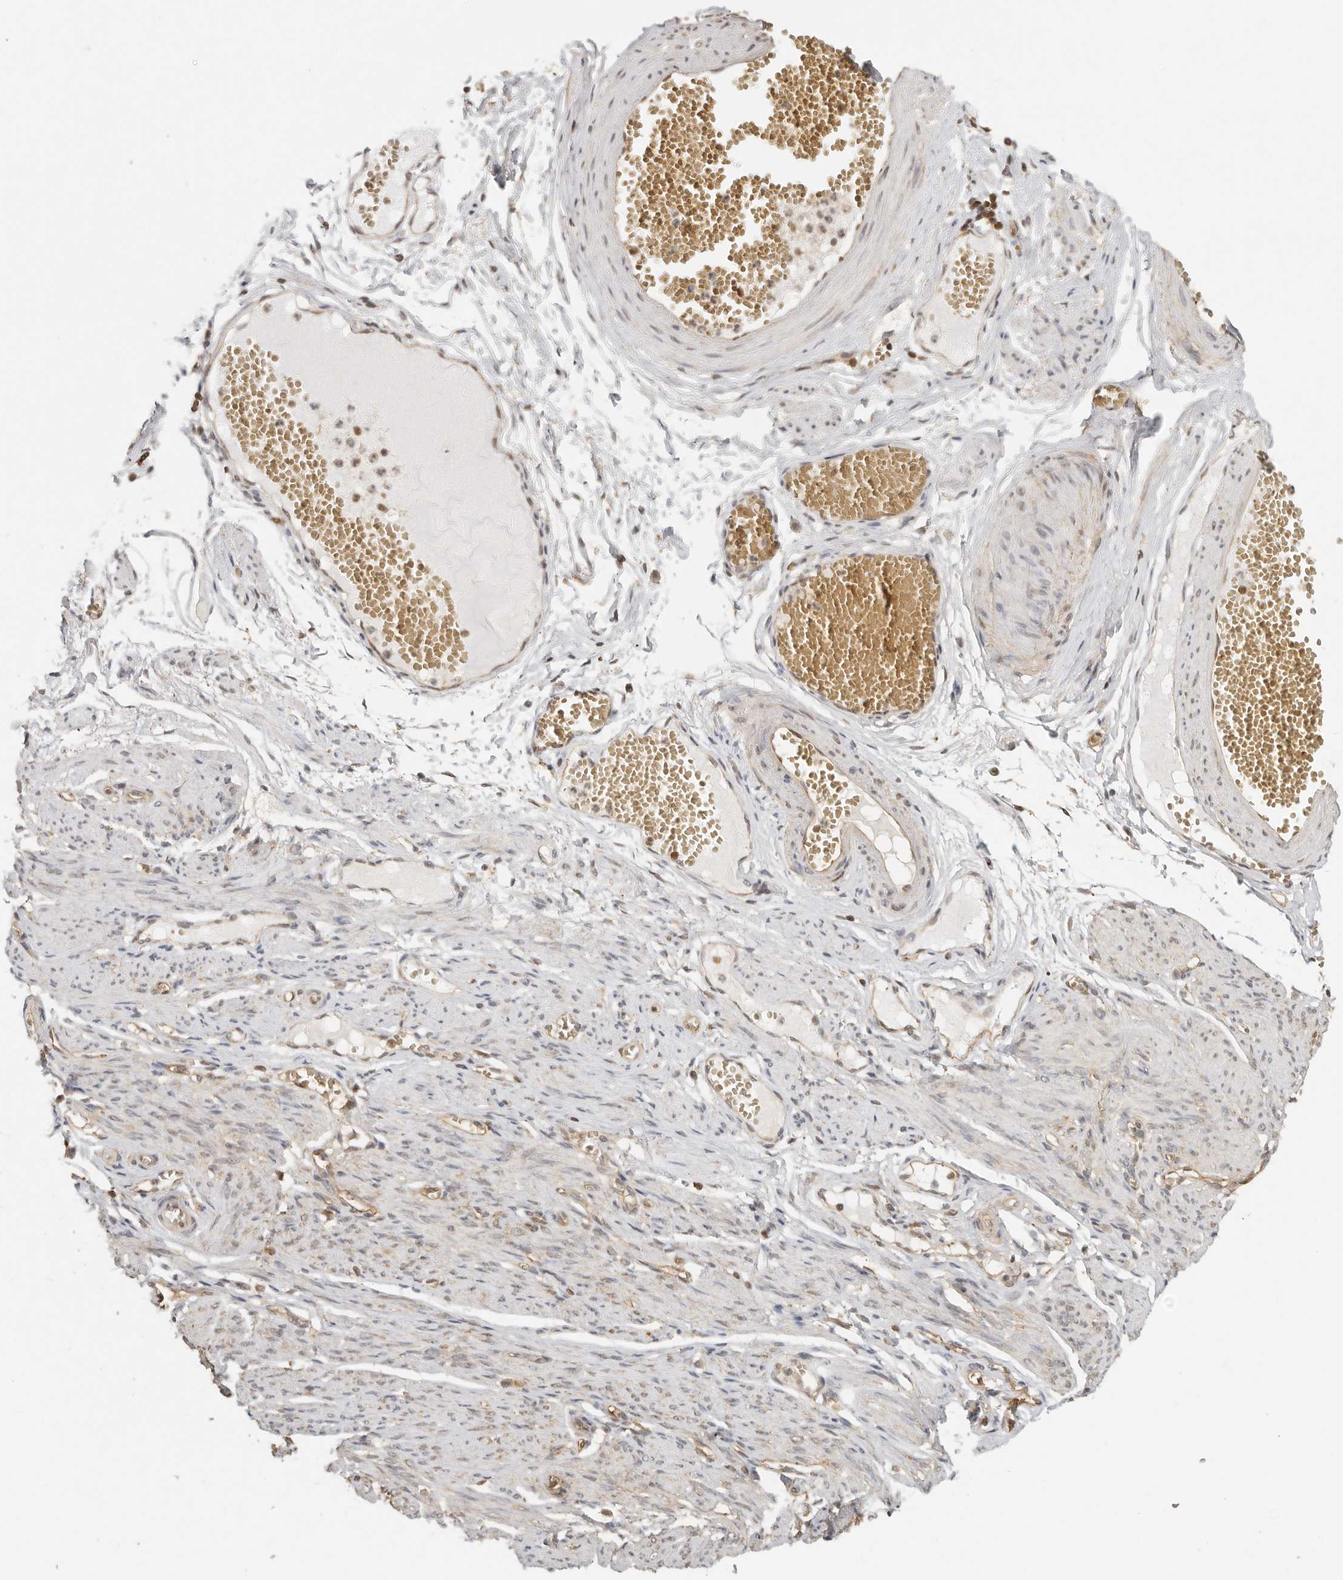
{"staining": {"intensity": "weak", "quantity": ">75%", "location": "cytoplasmic/membranous"}, "tissue": "adipose tissue", "cell_type": "Adipocytes", "image_type": "normal", "snomed": [{"axis": "morphology", "description": "Normal tissue, NOS"}, {"axis": "topography", "description": "Smooth muscle"}, {"axis": "topography", "description": "Peripheral nerve tissue"}], "caption": "About >75% of adipocytes in normal human adipose tissue exhibit weak cytoplasmic/membranous protein staining as visualized by brown immunohistochemical staining.", "gene": "PSMA5", "patient": {"sex": "female", "age": 39}}